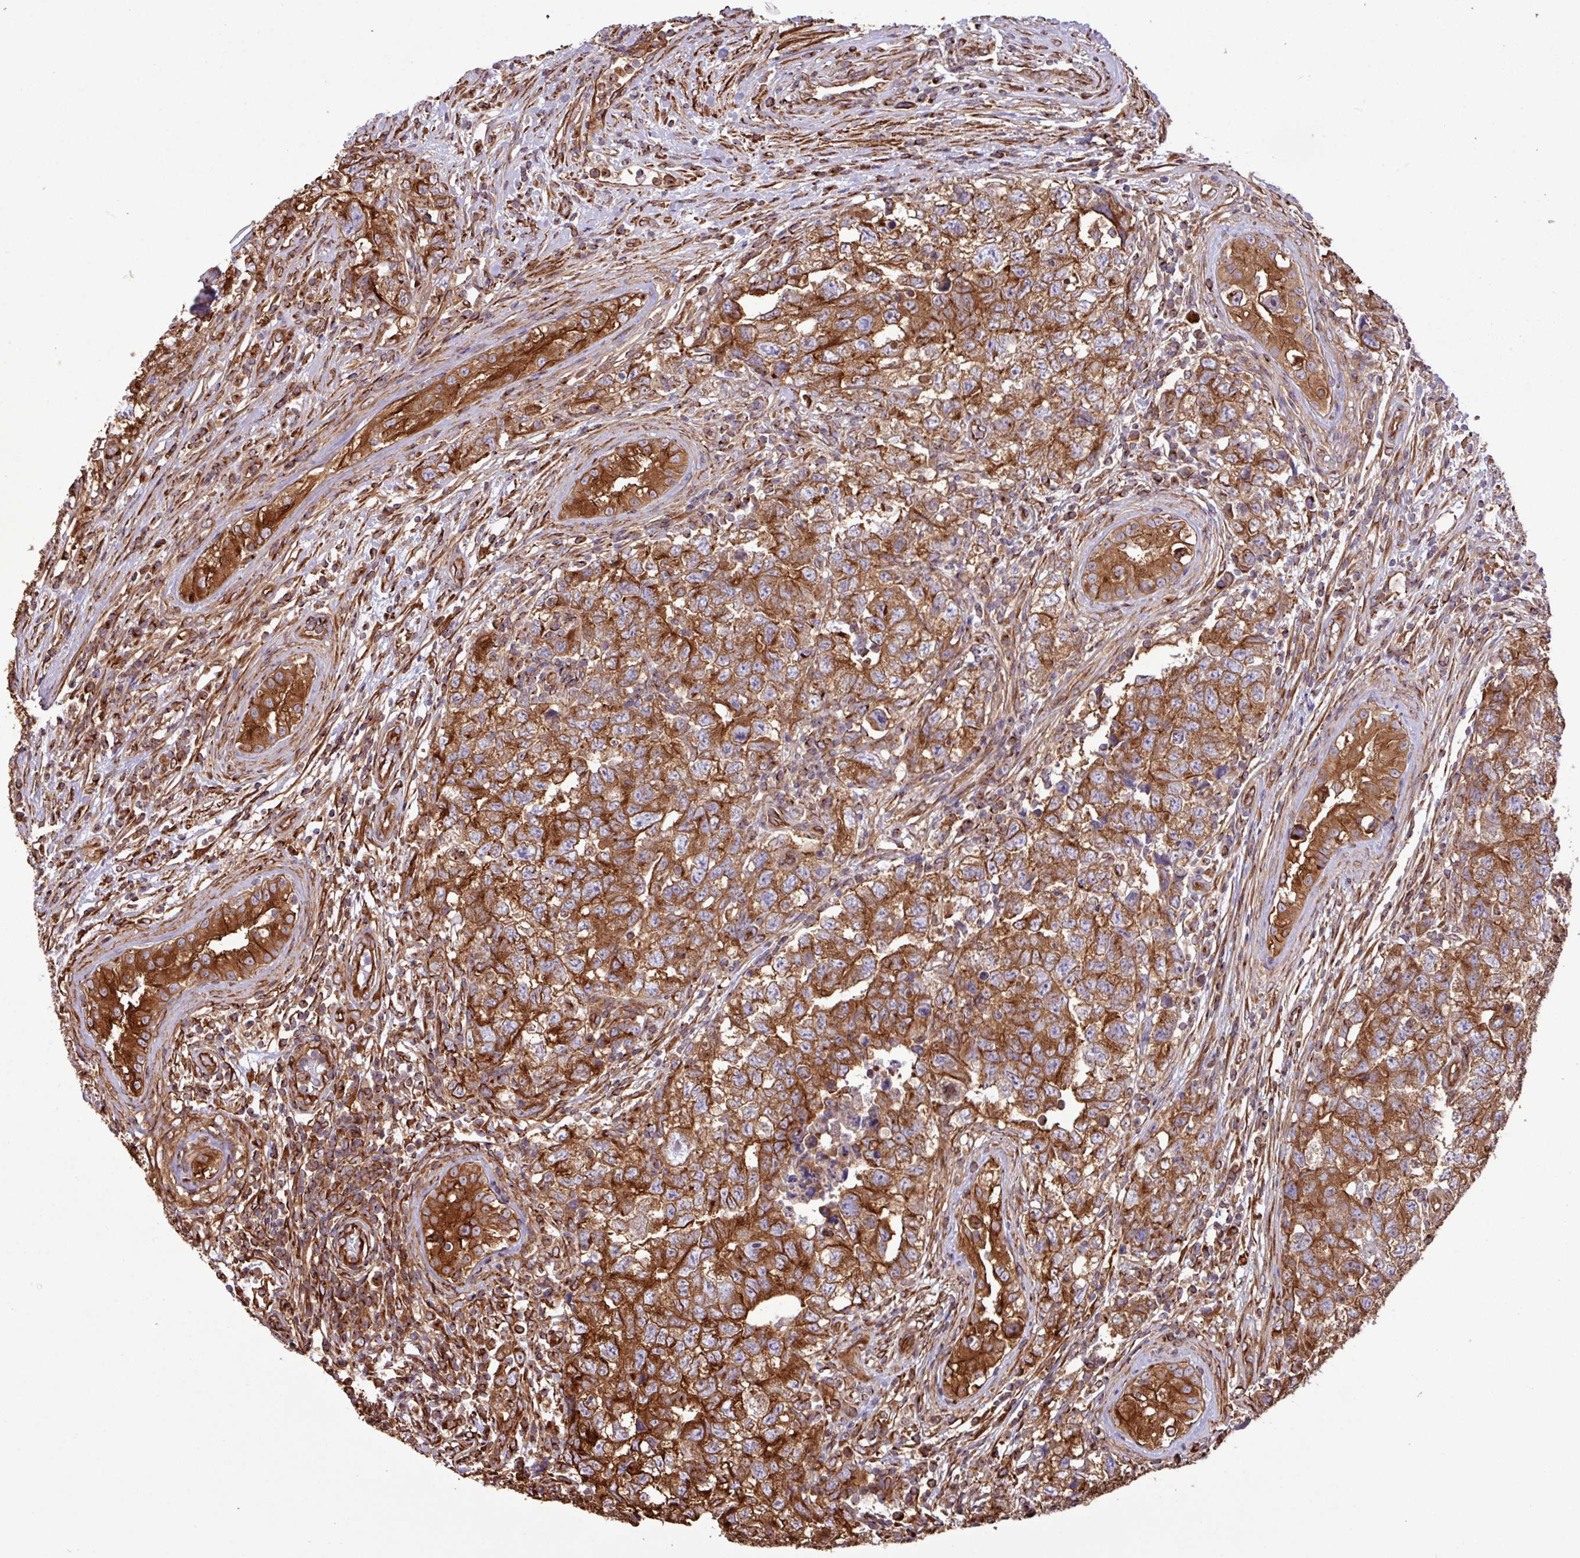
{"staining": {"intensity": "strong", "quantity": ">75%", "location": "cytoplasmic/membranous"}, "tissue": "testis cancer", "cell_type": "Tumor cells", "image_type": "cancer", "snomed": [{"axis": "morphology", "description": "Carcinoma, Embryonal, NOS"}, {"axis": "topography", "description": "Testis"}], "caption": "Protein expression analysis of human testis cancer reveals strong cytoplasmic/membranous staining in about >75% of tumor cells.", "gene": "ZNF300", "patient": {"sex": "male", "age": 22}}